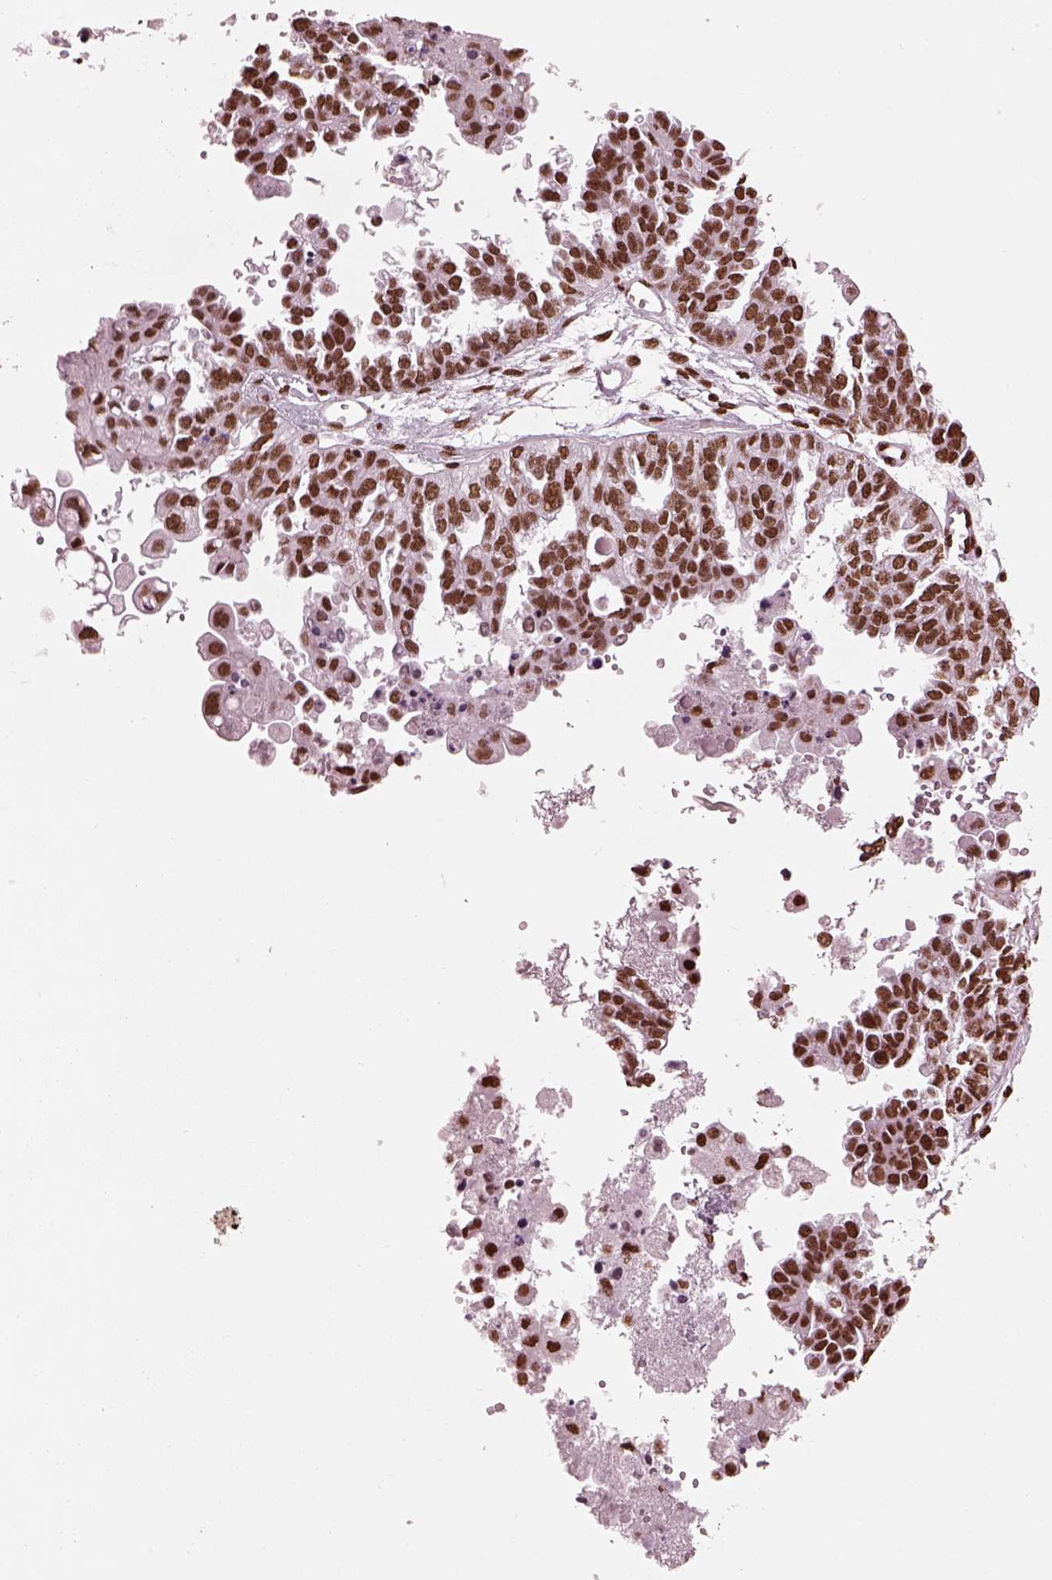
{"staining": {"intensity": "moderate", "quantity": ">75%", "location": "nuclear"}, "tissue": "ovarian cancer", "cell_type": "Tumor cells", "image_type": "cancer", "snomed": [{"axis": "morphology", "description": "Cystadenocarcinoma, serous, NOS"}, {"axis": "topography", "description": "Ovary"}], "caption": "Tumor cells display medium levels of moderate nuclear staining in about >75% of cells in serous cystadenocarcinoma (ovarian).", "gene": "CBFA2T3", "patient": {"sex": "female", "age": 53}}